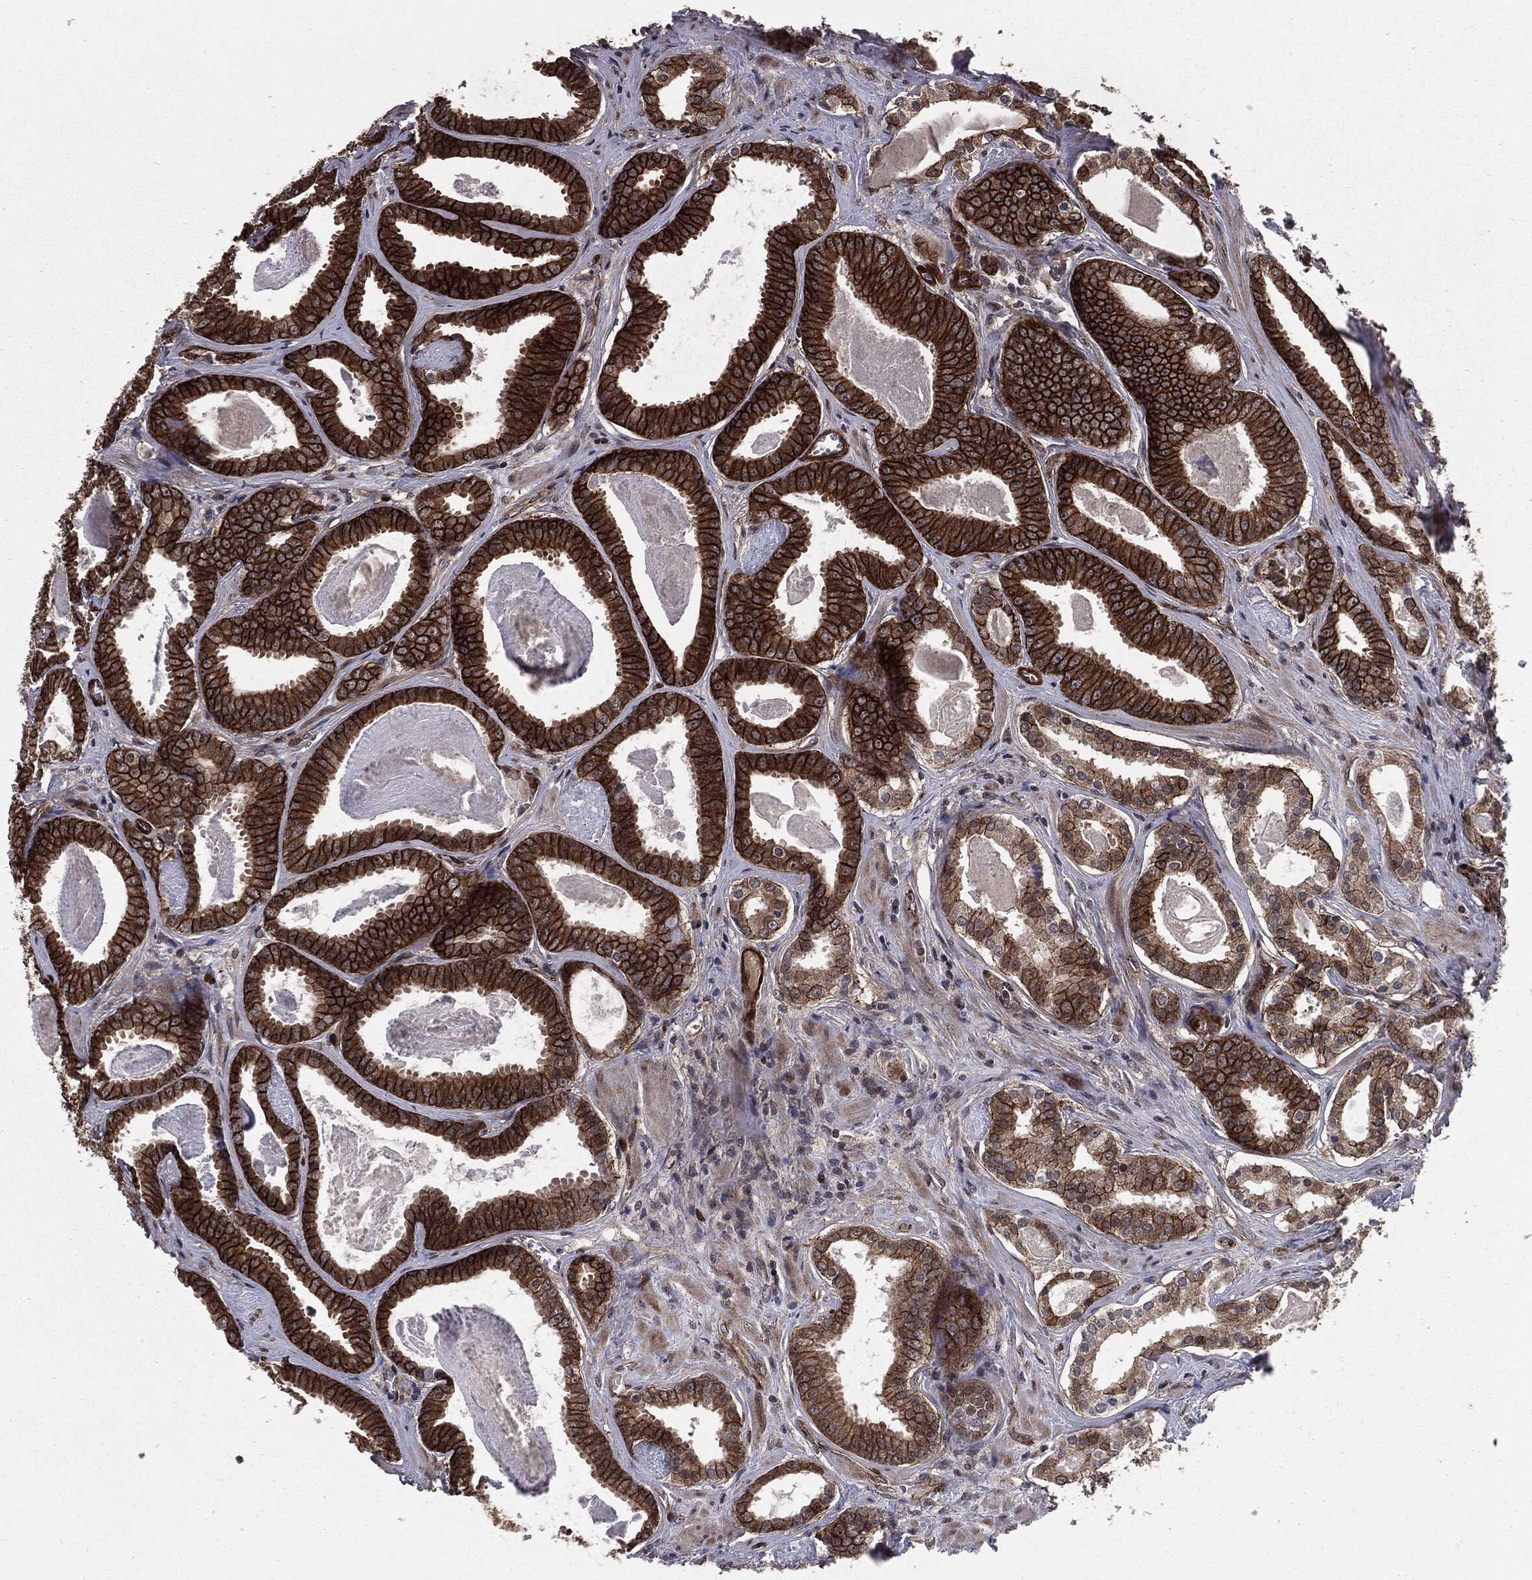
{"staining": {"intensity": "strong", "quantity": ">75%", "location": "cytoplasmic/membranous"}, "tissue": "prostate cancer", "cell_type": "Tumor cells", "image_type": "cancer", "snomed": [{"axis": "morphology", "description": "Adenocarcinoma, NOS"}, {"axis": "topography", "description": "Prostate"}], "caption": "A micrograph showing strong cytoplasmic/membranous staining in about >75% of tumor cells in adenocarcinoma (prostate), as visualized by brown immunohistochemical staining.", "gene": "PTPA", "patient": {"sex": "male", "age": 61}}